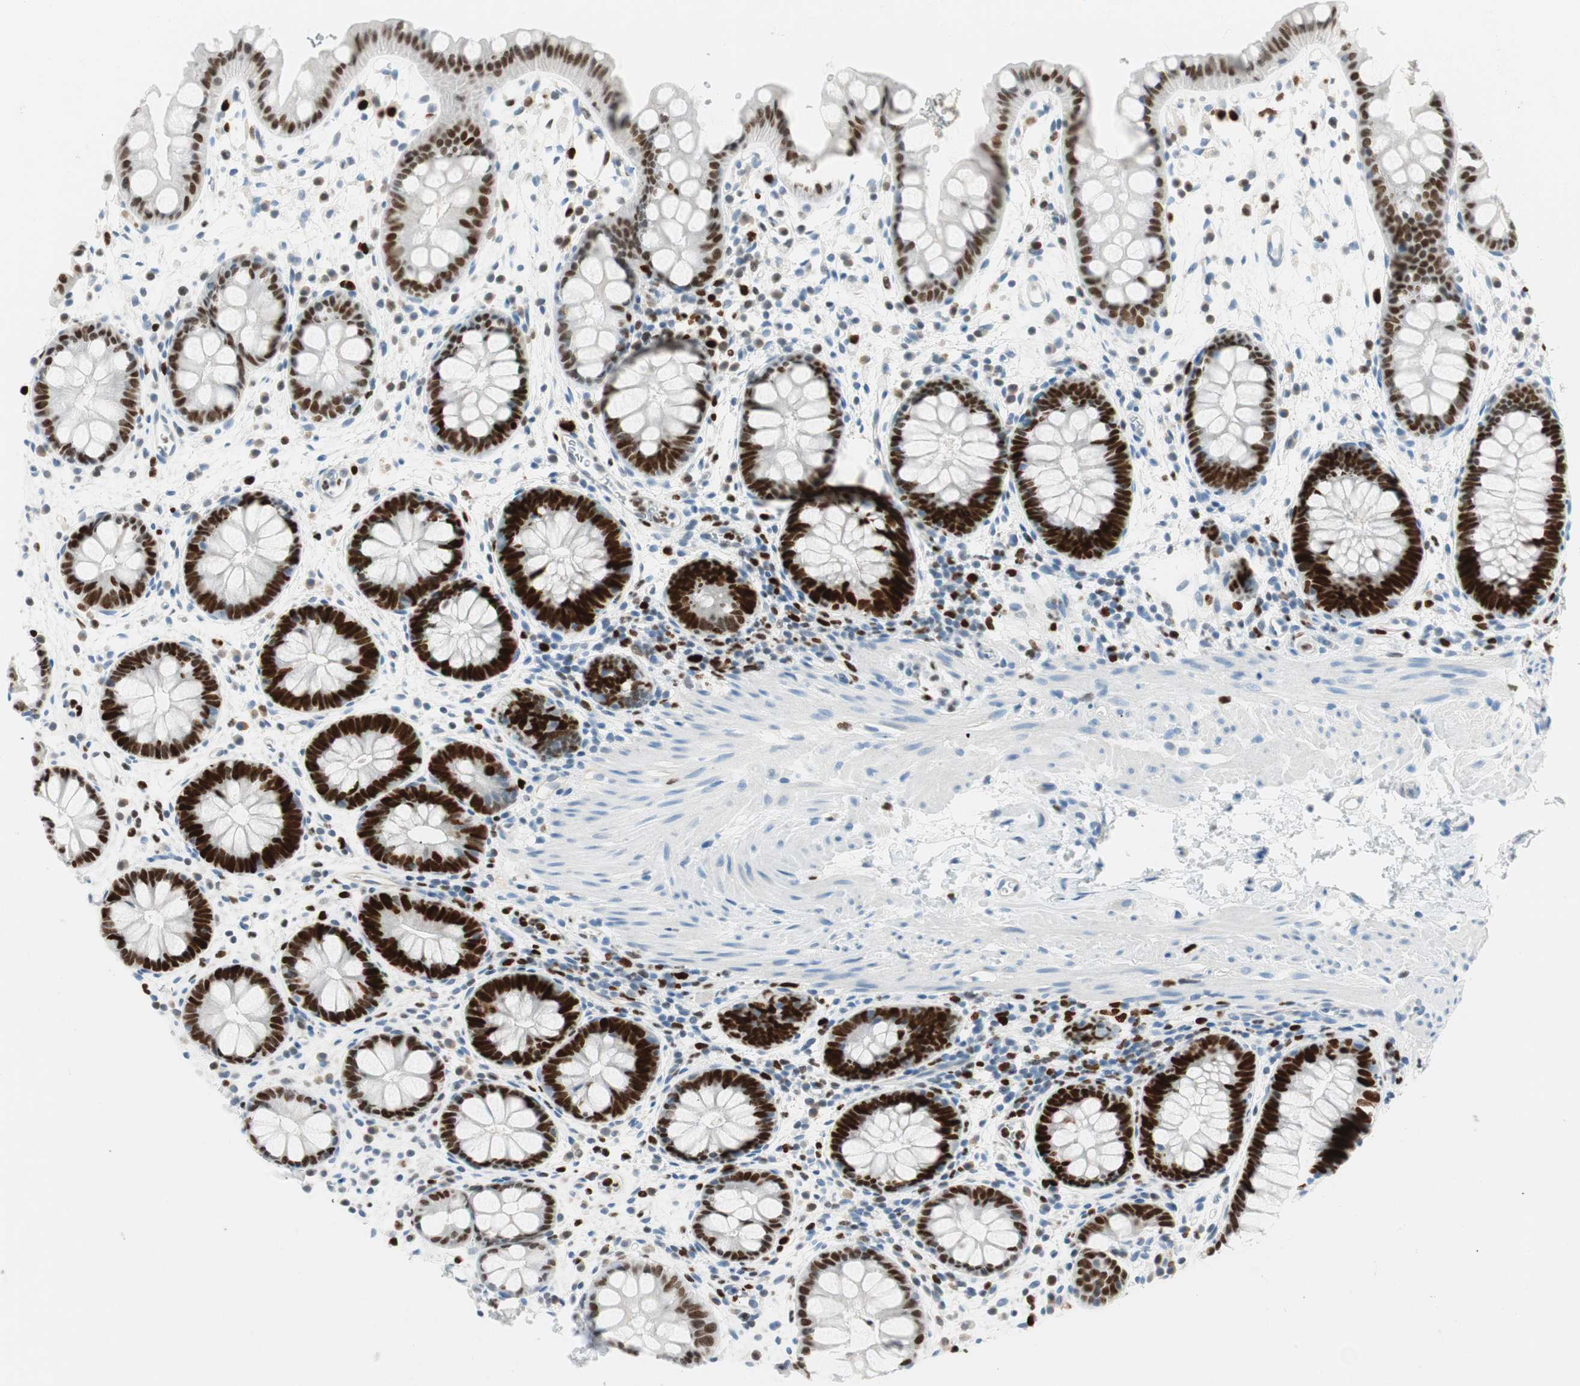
{"staining": {"intensity": "strong", "quantity": ">75%", "location": "nuclear"}, "tissue": "rectum", "cell_type": "Glandular cells", "image_type": "normal", "snomed": [{"axis": "morphology", "description": "Normal tissue, NOS"}, {"axis": "topography", "description": "Rectum"}], "caption": "Immunohistochemical staining of normal human rectum demonstrates strong nuclear protein staining in approximately >75% of glandular cells. (brown staining indicates protein expression, while blue staining denotes nuclei).", "gene": "EZH2", "patient": {"sex": "female", "age": 24}}